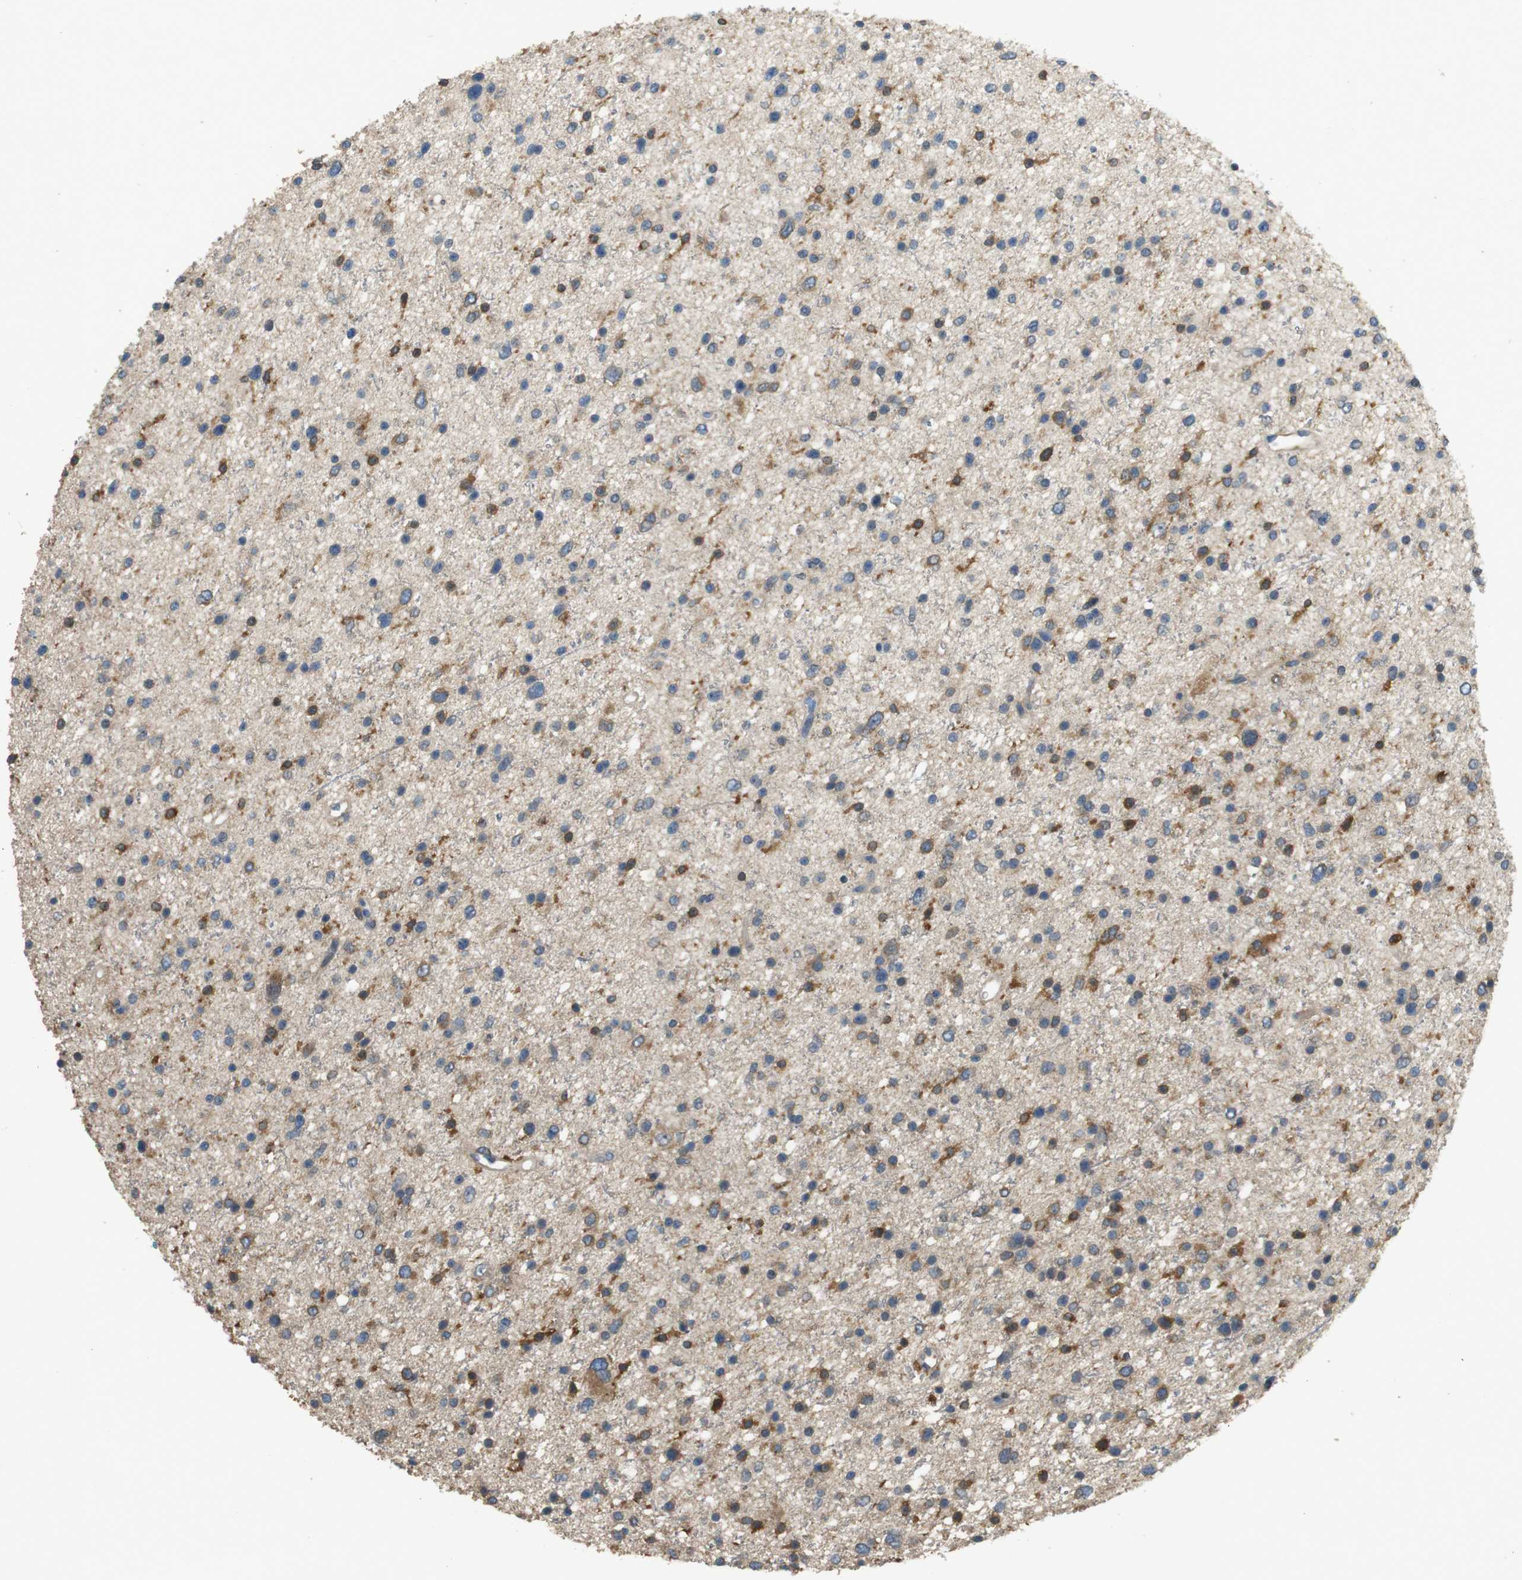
{"staining": {"intensity": "moderate", "quantity": "25%-75%", "location": "cytoplasmic/membranous"}, "tissue": "glioma", "cell_type": "Tumor cells", "image_type": "cancer", "snomed": [{"axis": "morphology", "description": "Glioma, malignant, Low grade"}, {"axis": "topography", "description": "Brain"}], "caption": "The image displays immunohistochemical staining of glioma. There is moderate cytoplasmic/membranous staining is identified in approximately 25%-75% of tumor cells.", "gene": "ARHGAP24", "patient": {"sex": "female", "age": 37}}